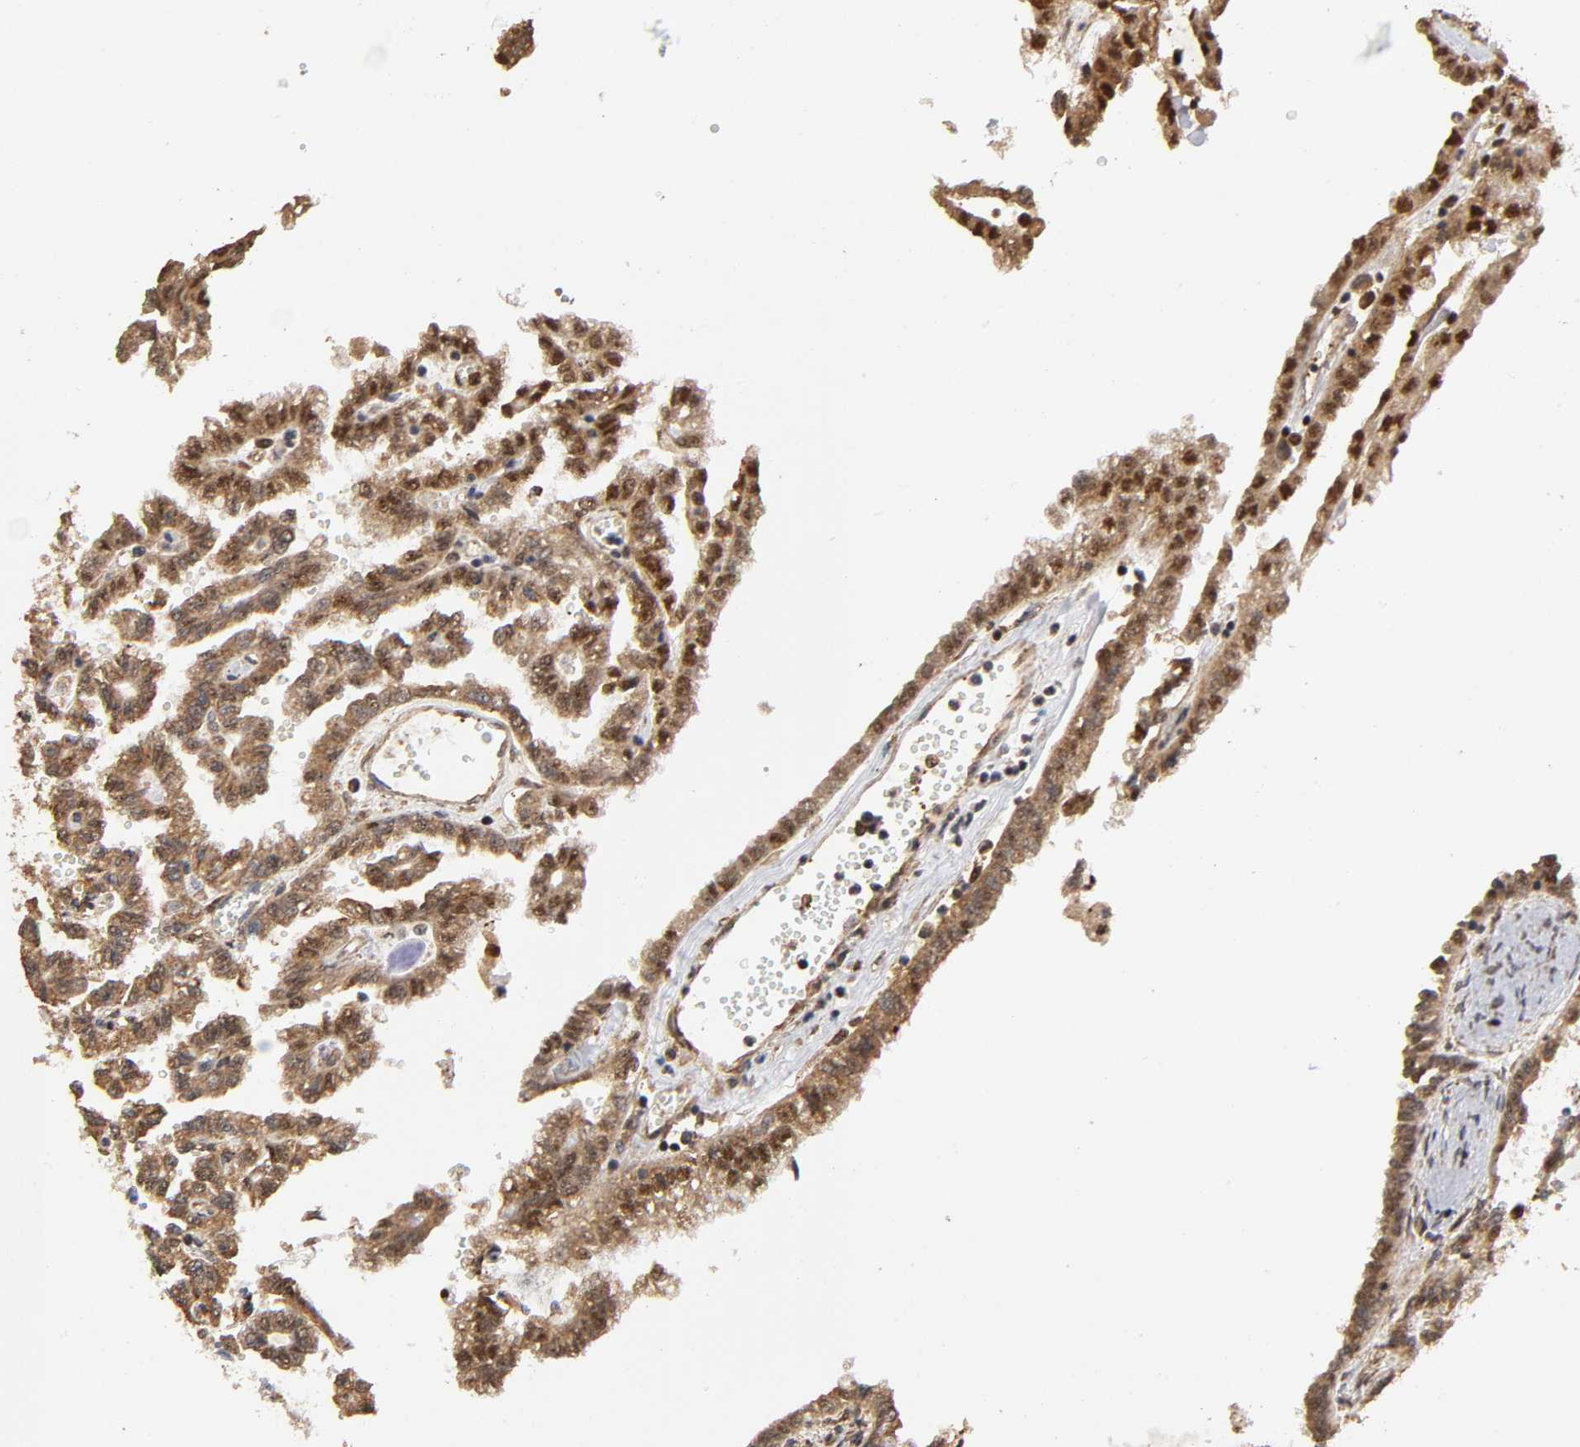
{"staining": {"intensity": "moderate", "quantity": ">75%", "location": "cytoplasmic/membranous,nuclear"}, "tissue": "renal cancer", "cell_type": "Tumor cells", "image_type": "cancer", "snomed": [{"axis": "morphology", "description": "Inflammation, NOS"}, {"axis": "morphology", "description": "Adenocarcinoma, NOS"}, {"axis": "topography", "description": "Kidney"}], "caption": "There is medium levels of moderate cytoplasmic/membranous and nuclear positivity in tumor cells of adenocarcinoma (renal), as demonstrated by immunohistochemical staining (brown color).", "gene": "RNF122", "patient": {"sex": "male", "age": 68}}